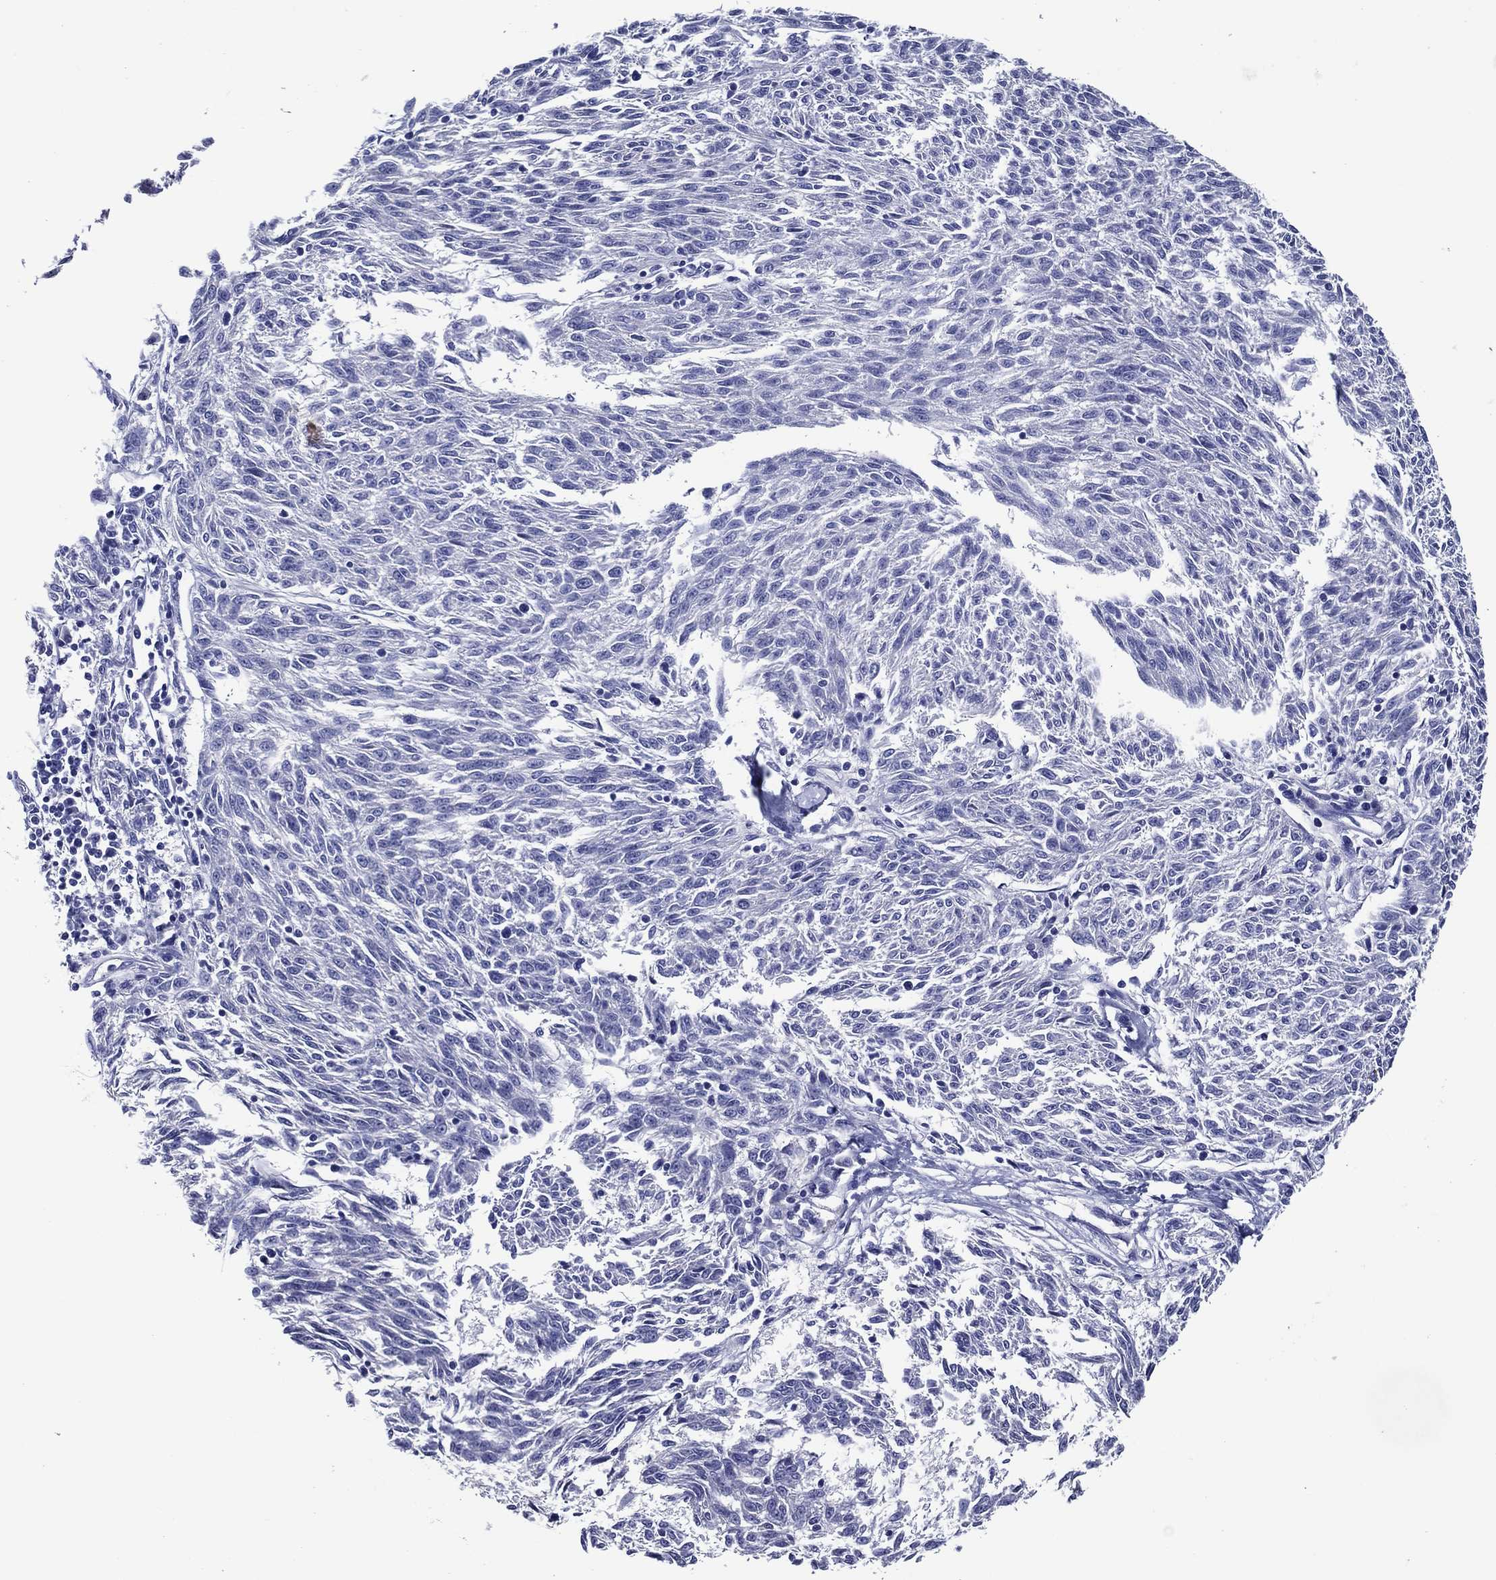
{"staining": {"intensity": "negative", "quantity": "none", "location": "none"}, "tissue": "melanoma", "cell_type": "Tumor cells", "image_type": "cancer", "snomed": [{"axis": "morphology", "description": "Malignant melanoma, NOS"}, {"axis": "topography", "description": "Skin"}], "caption": "Melanoma was stained to show a protein in brown. There is no significant positivity in tumor cells.", "gene": "ACE2", "patient": {"sex": "female", "age": 72}}